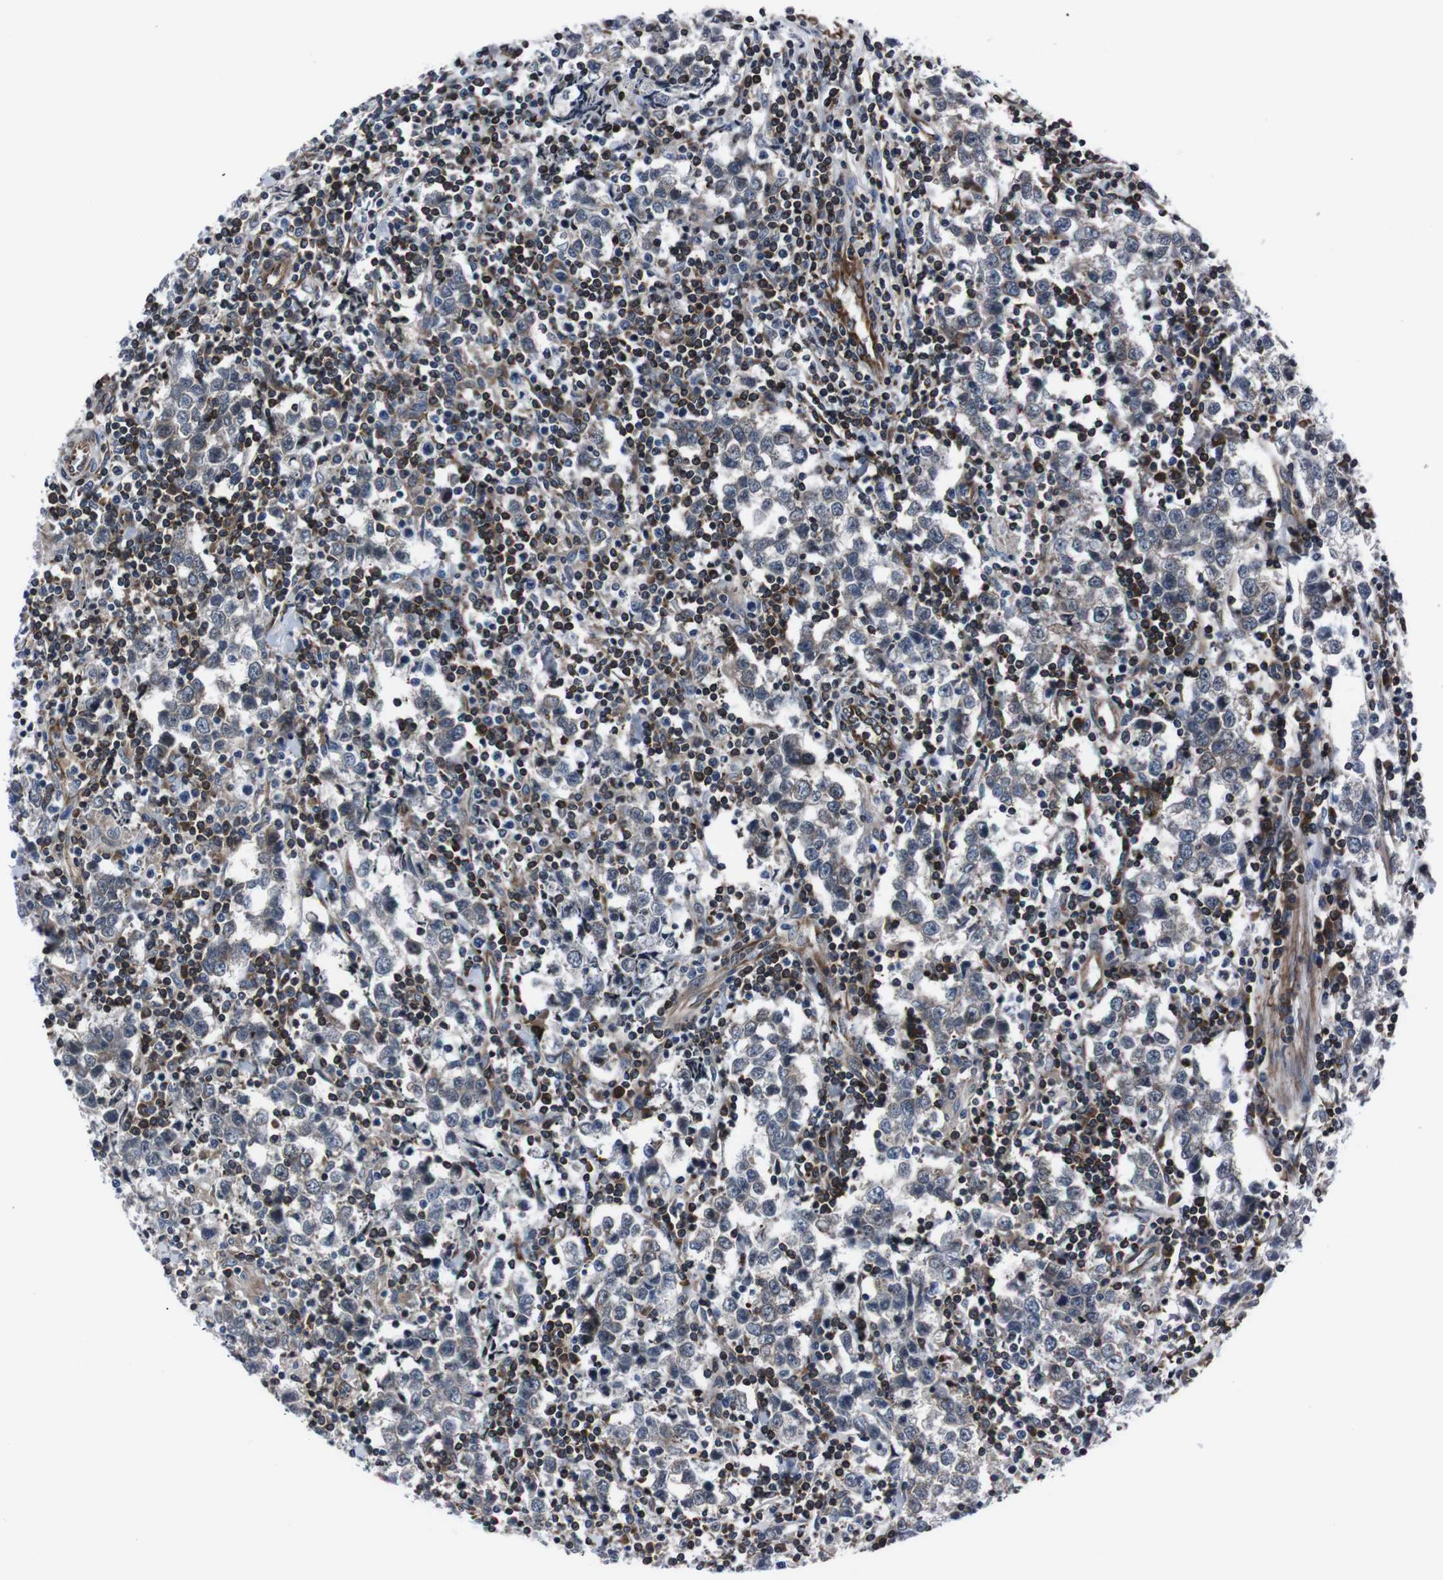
{"staining": {"intensity": "negative", "quantity": "none", "location": "none"}, "tissue": "testis cancer", "cell_type": "Tumor cells", "image_type": "cancer", "snomed": [{"axis": "morphology", "description": "Seminoma, NOS"}, {"axis": "morphology", "description": "Carcinoma, Embryonal, NOS"}, {"axis": "topography", "description": "Testis"}], "caption": "Micrograph shows no protein positivity in tumor cells of testis cancer (seminoma) tissue.", "gene": "EIF4A2", "patient": {"sex": "male", "age": 36}}